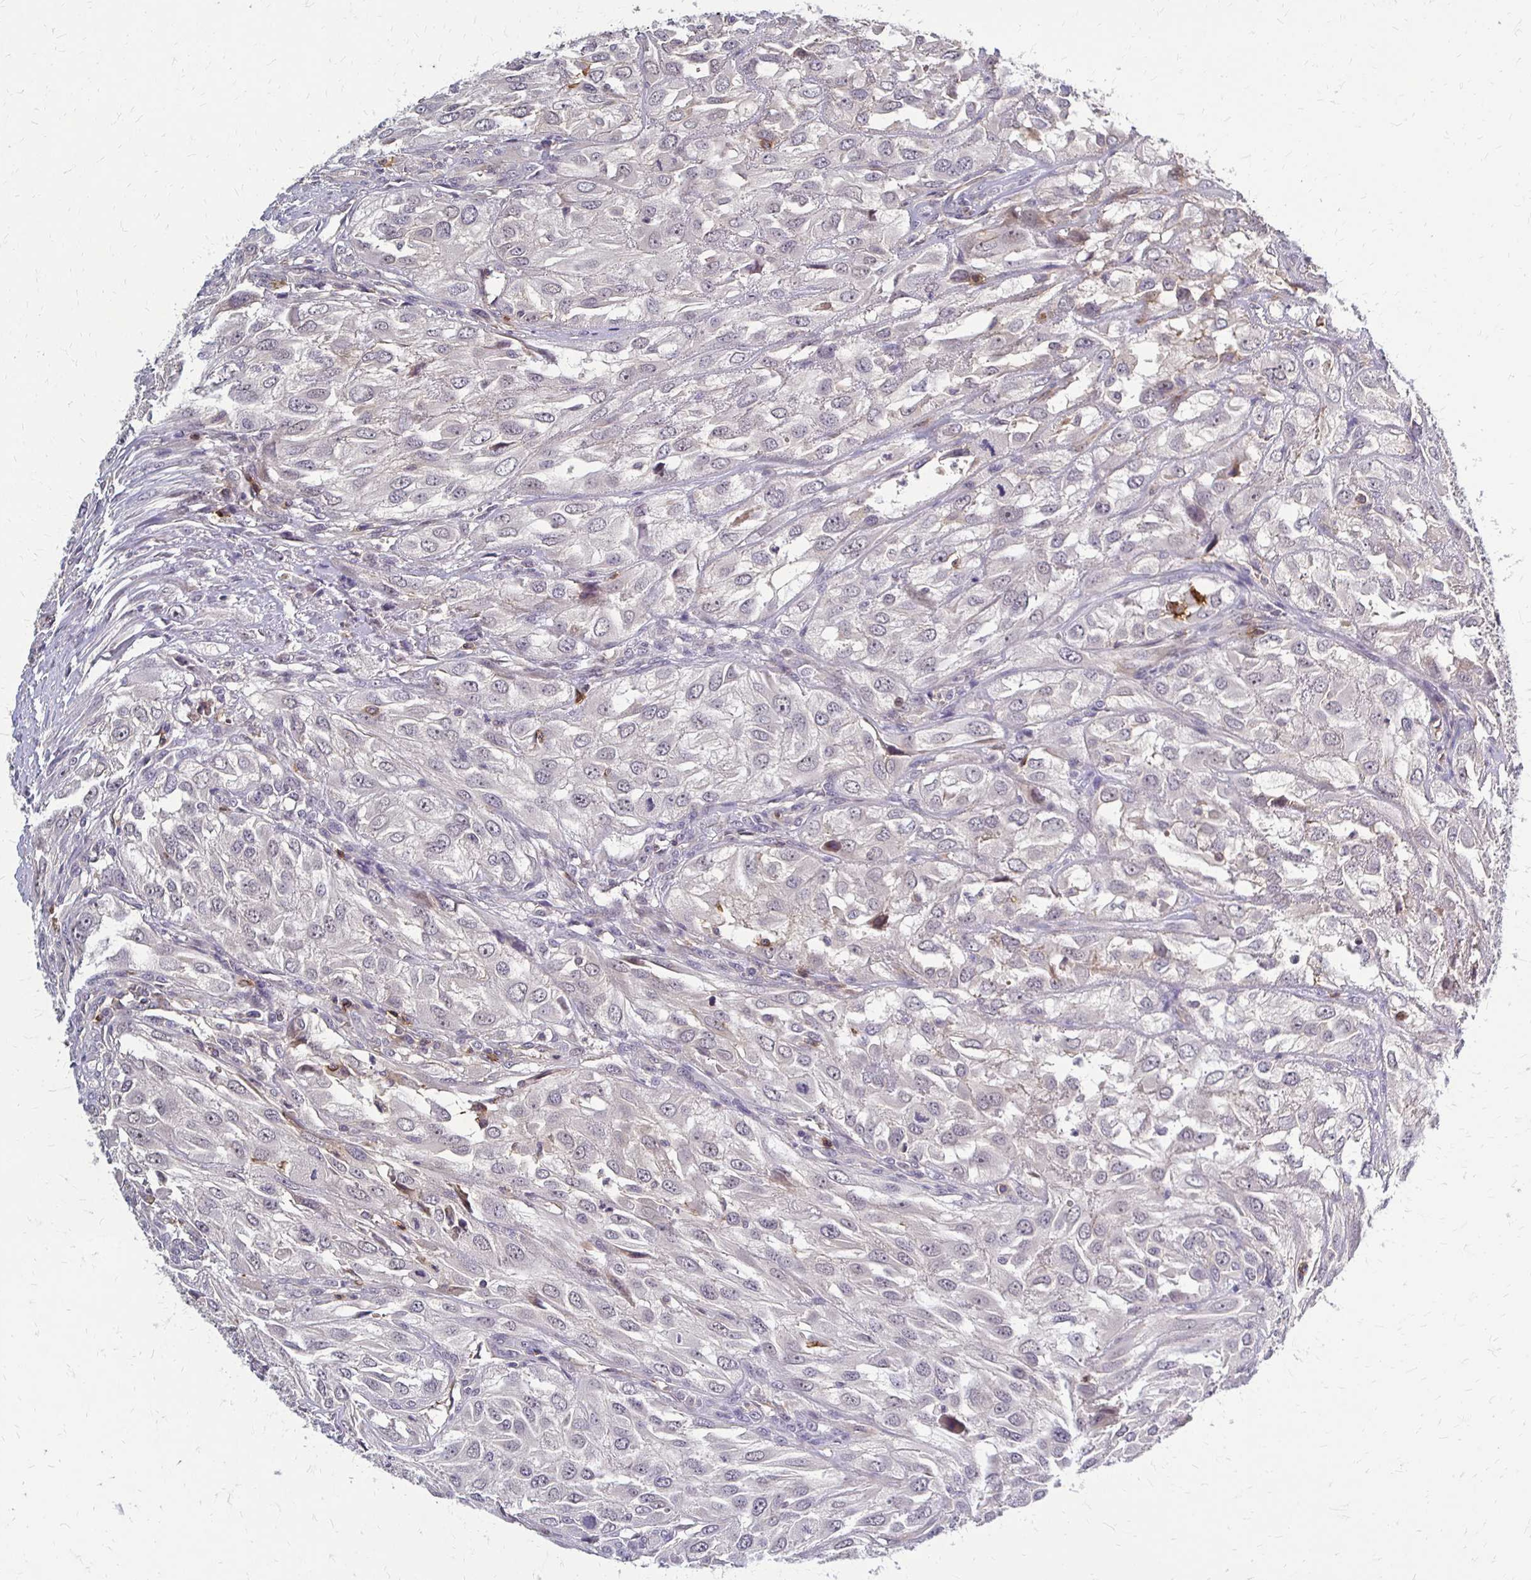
{"staining": {"intensity": "weak", "quantity": "<25%", "location": "cytoplasmic/membranous"}, "tissue": "urothelial cancer", "cell_type": "Tumor cells", "image_type": "cancer", "snomed": [{"axis": "morphology", "description": "Urothelial carcinoma, High grade"}, {"axis": "topography", "description": "Urinary bladder"}], "caption": "High magnification brightfield microscopy of urothelial cancer stained with DAB (3,3'-diaminobenzidine) (brown) and counterstained with hematoxylin (blue): tumor cells show no significant expression.", "gene": "SLC9A9", "patient": {"sex": "male", "age": 67}}